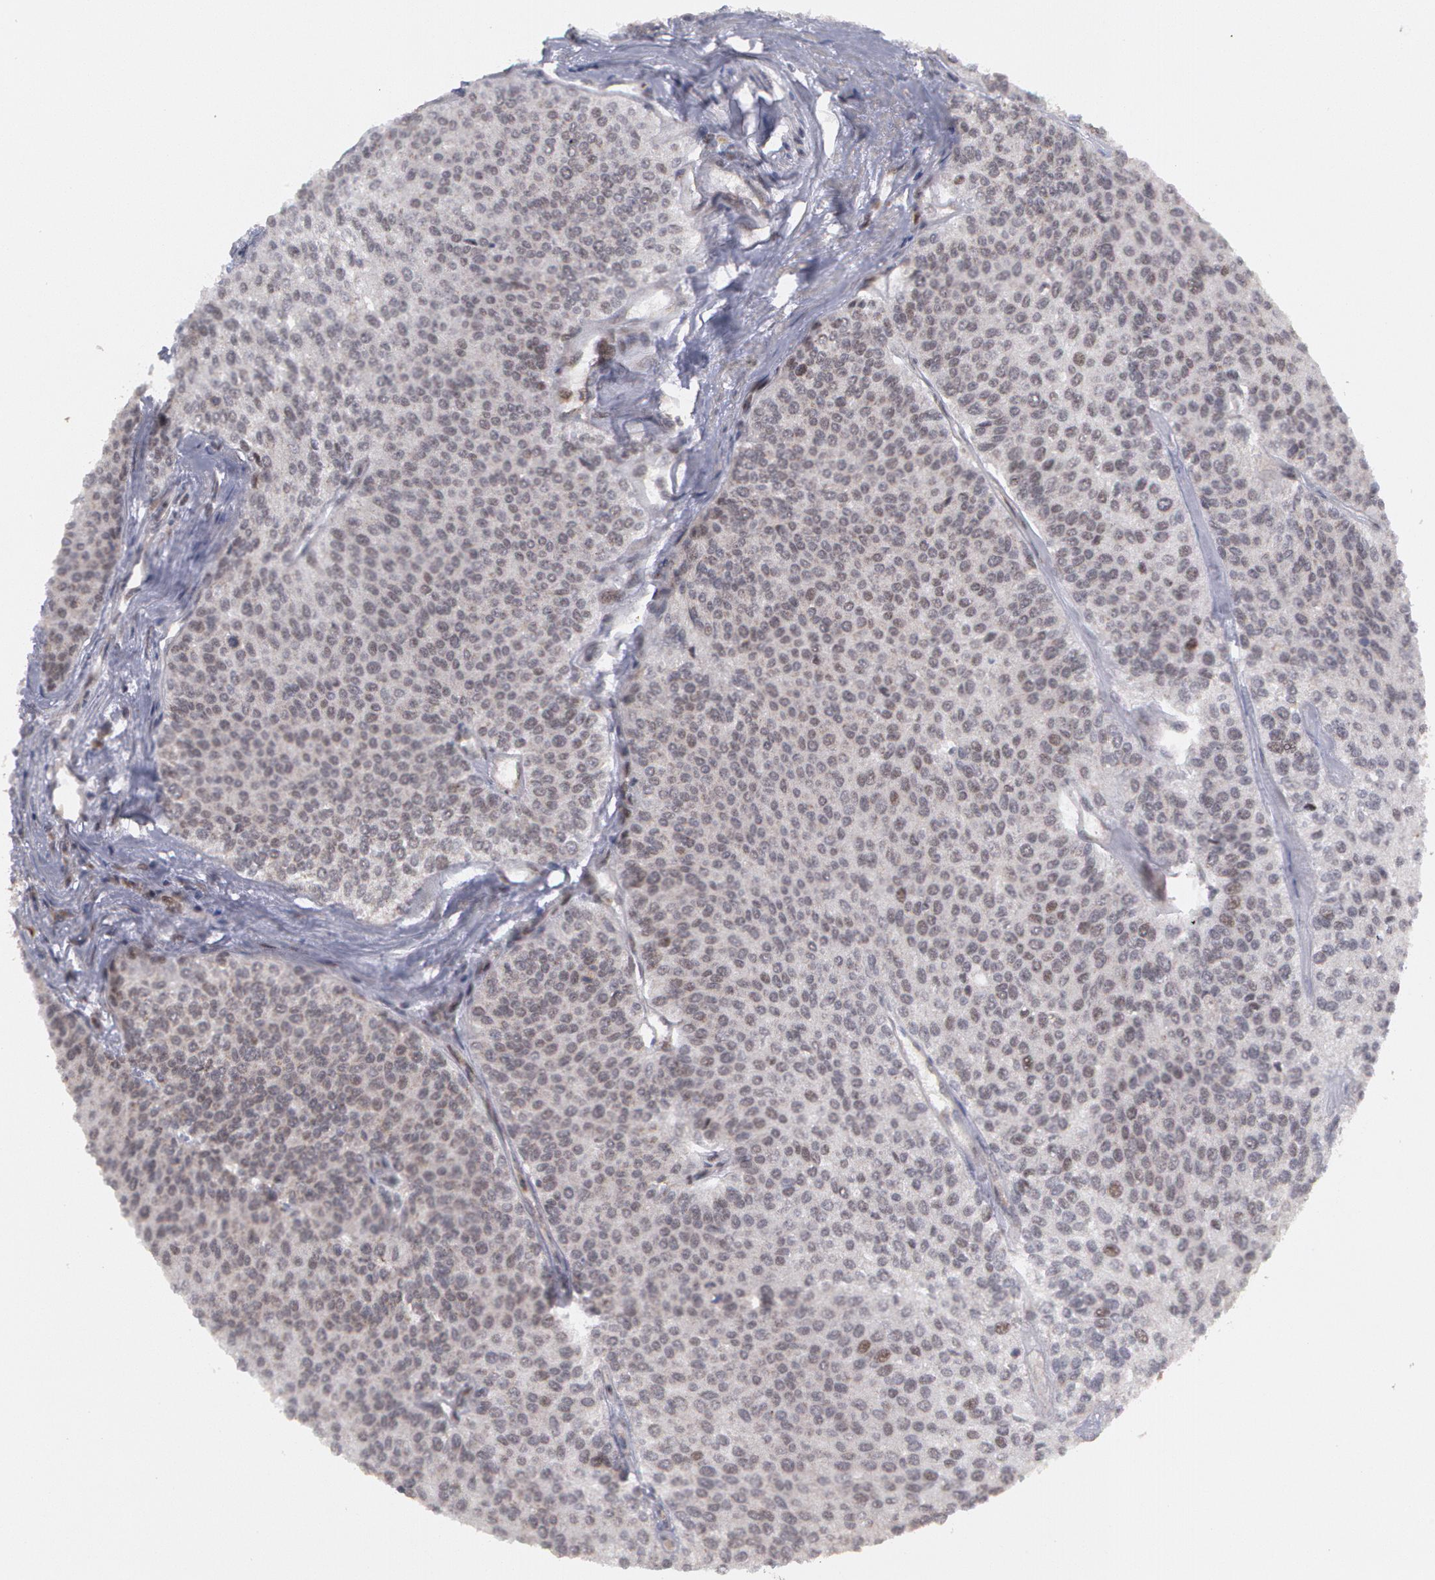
{"staining": {"intensity": "negative", "quantity": "none", "location": "none"}, "tissue": "urothelial cancer", "cell_type": "Tumor cells", "image_type": "cancer", "snomed": [{"axis": "morphology", "description": "Urothelial carcinoma, Low grade"}, {"axis": "topography", "description": "Urinary bladder"}], "caption": "This is a photomicrograph of immunohistochemistry (IHC) staining of urothelial carcinoma (low-grade), which shows no positivity in tumor cells. The staining was performed using DAB (3,3'-diaminobenzidine) to visualize the protein expression in brown, while the nuclei were stained in blue with hematoxylin (Magnification: 20x).", "gene": "STX5", "patient": {"sex": "female", "age": 73}}